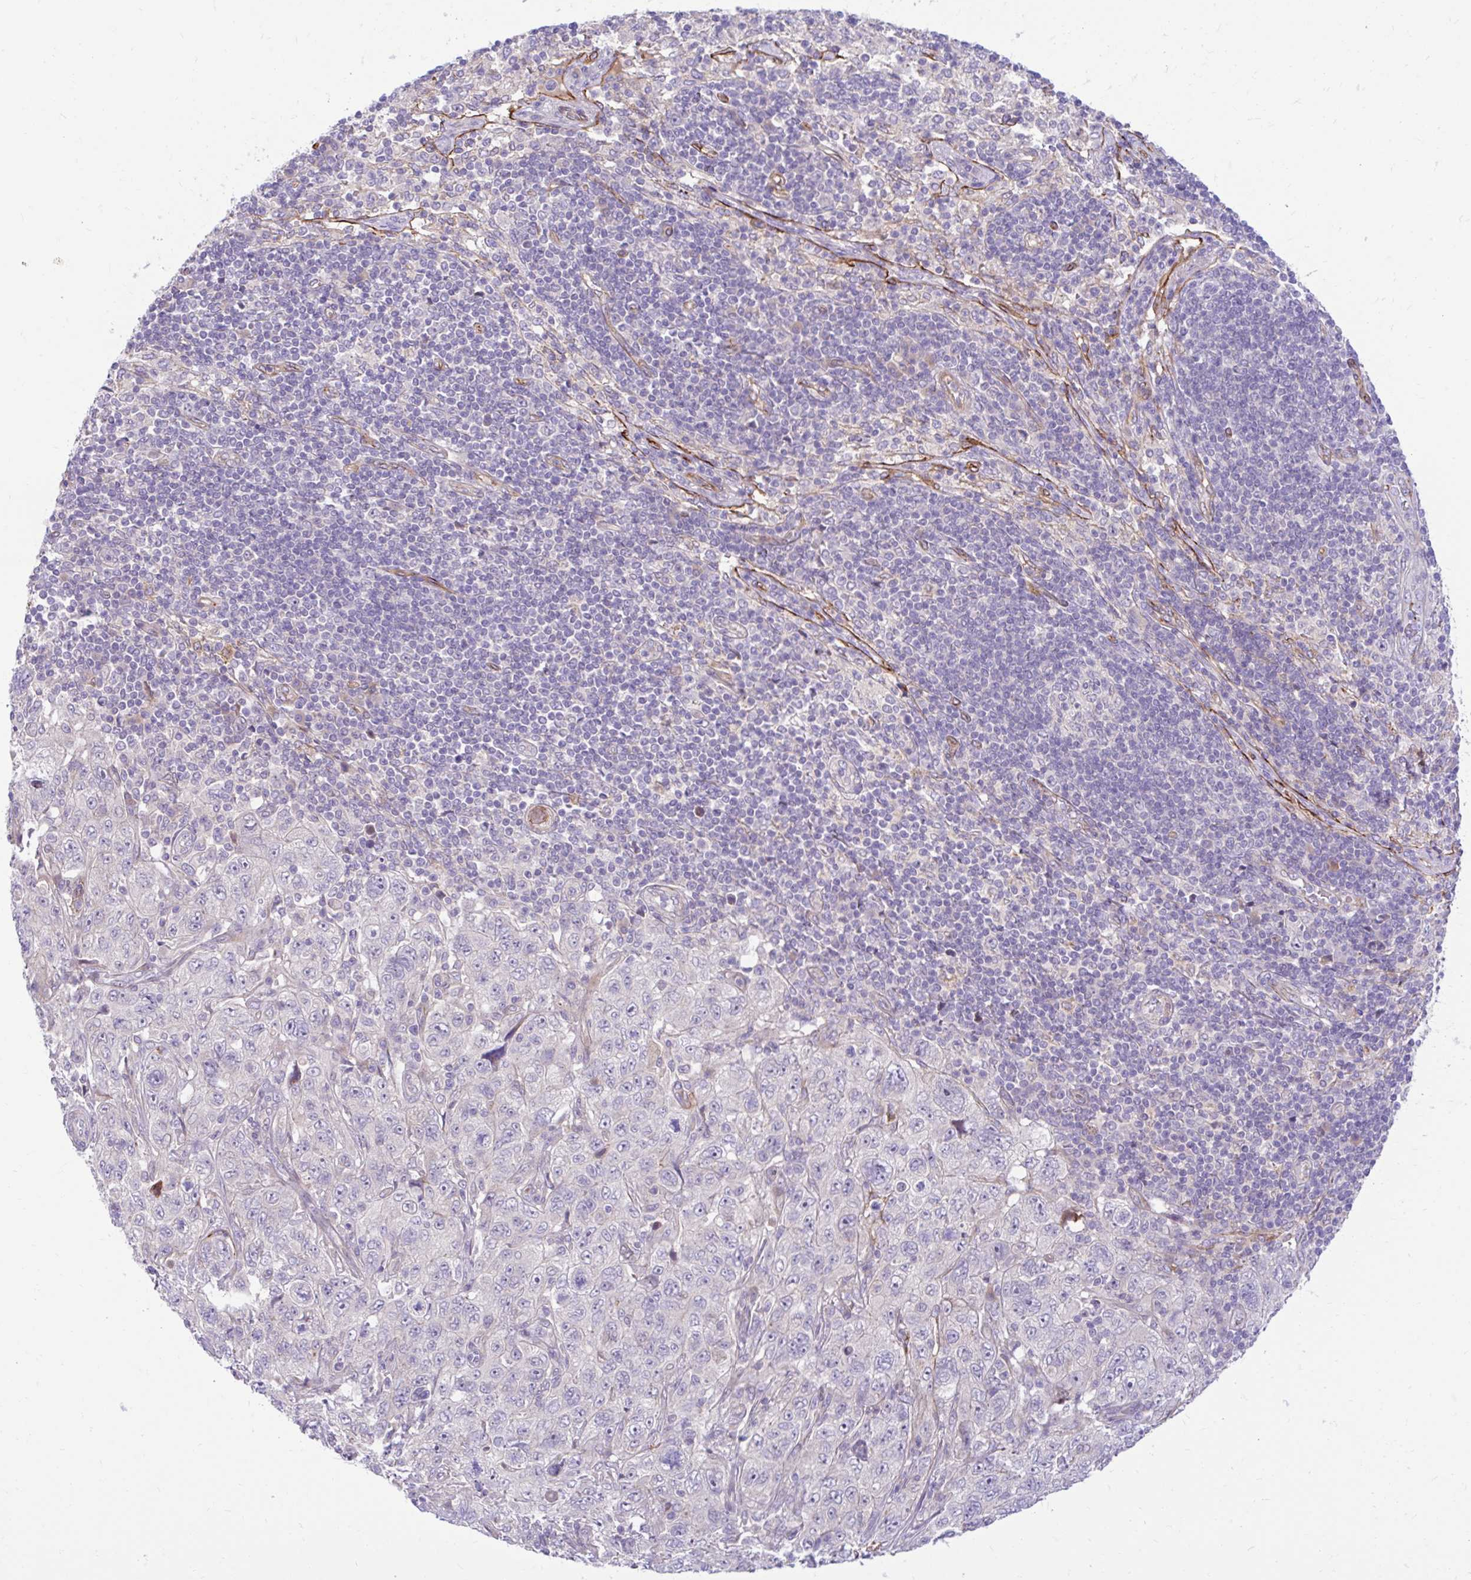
{"staining": {"intensity": "negative", "quantity": "none", "location": "none"}, "tissue": "pancreatic cancer", "cell_type": "Tumor cells", "image_type": "cancer", "snomed": [{"axis": "morphology", "description": "Adenocarcinoma, NOS"}, {"axis": "topography", "description": "Pancreas"}], "caption": "A micrograph of human pancreatic cancer (adenocarcinoma) is negative for staining in tumor cells.", "gene": "ESPNL", "patient": {"sex": "male", "age": 68}}